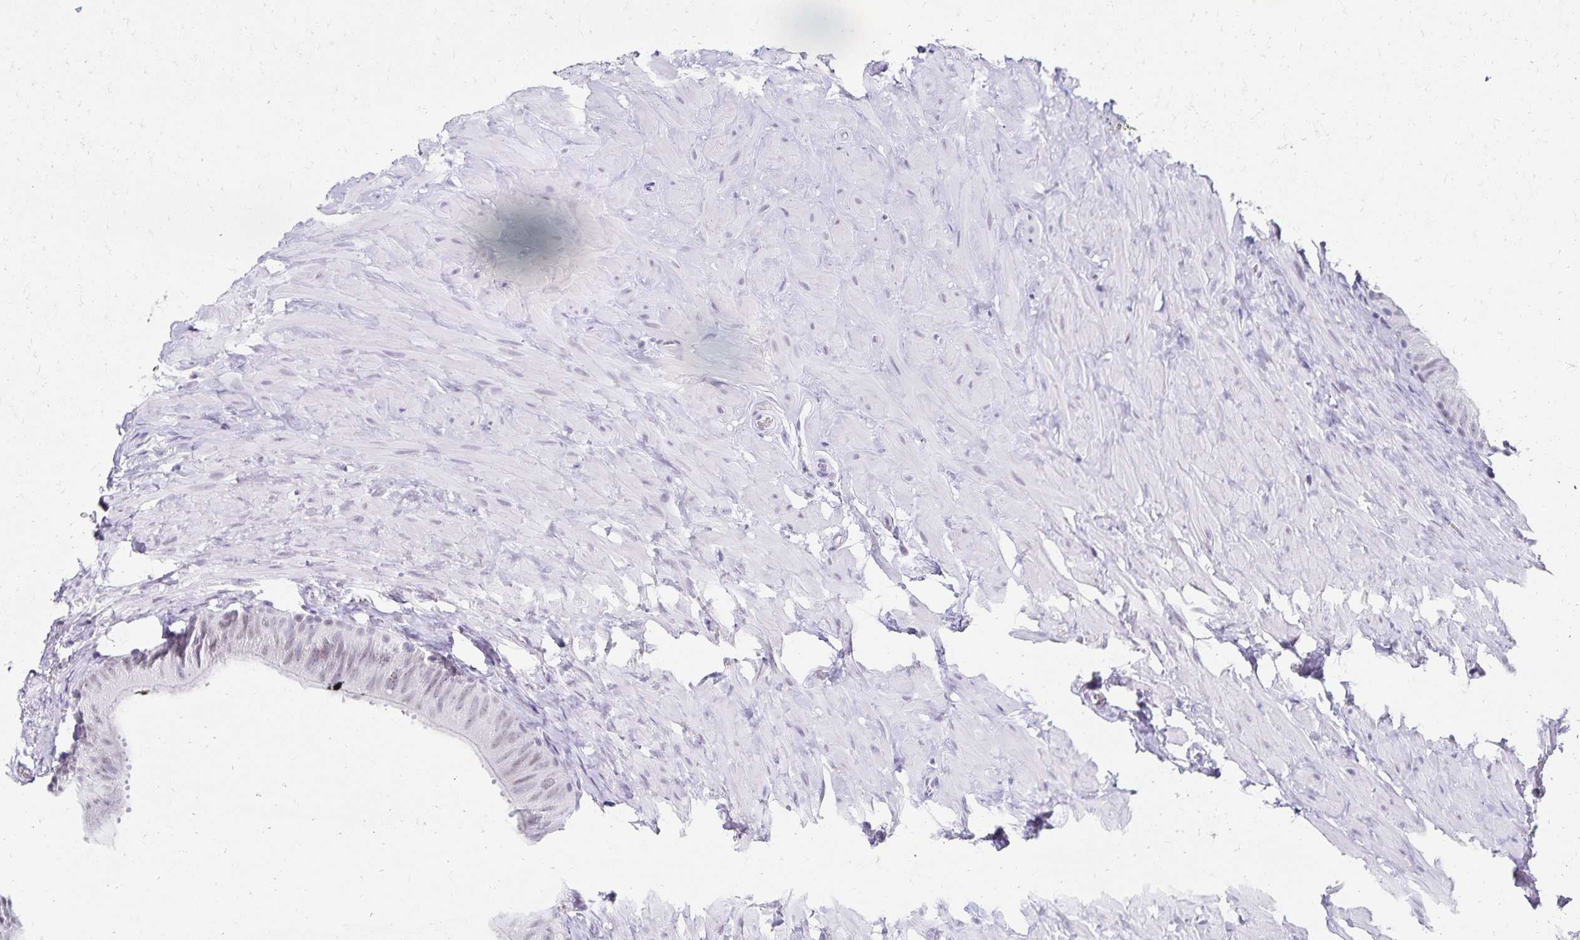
{"staining": {"intensity": "negative", "quantity": "none", "location": "none"}, "tissue": "epididymis", "cell_type": "Glandular cells", "image_type": "normal", "snomed": [{"axis": "morphology", "description": "Normal tissue, NOS"}, {"axis": "topography", "description": "Epididymis, spermatic cord, NOS"}, {"axis": "topography", "description": "Epididymis"}], "caption": "This is an IHC histopathology image of normal human epididymis. There is no staining in glandular cells.", "gene": "C20orf85", "patient": {"sex": "male", "age": 31}}